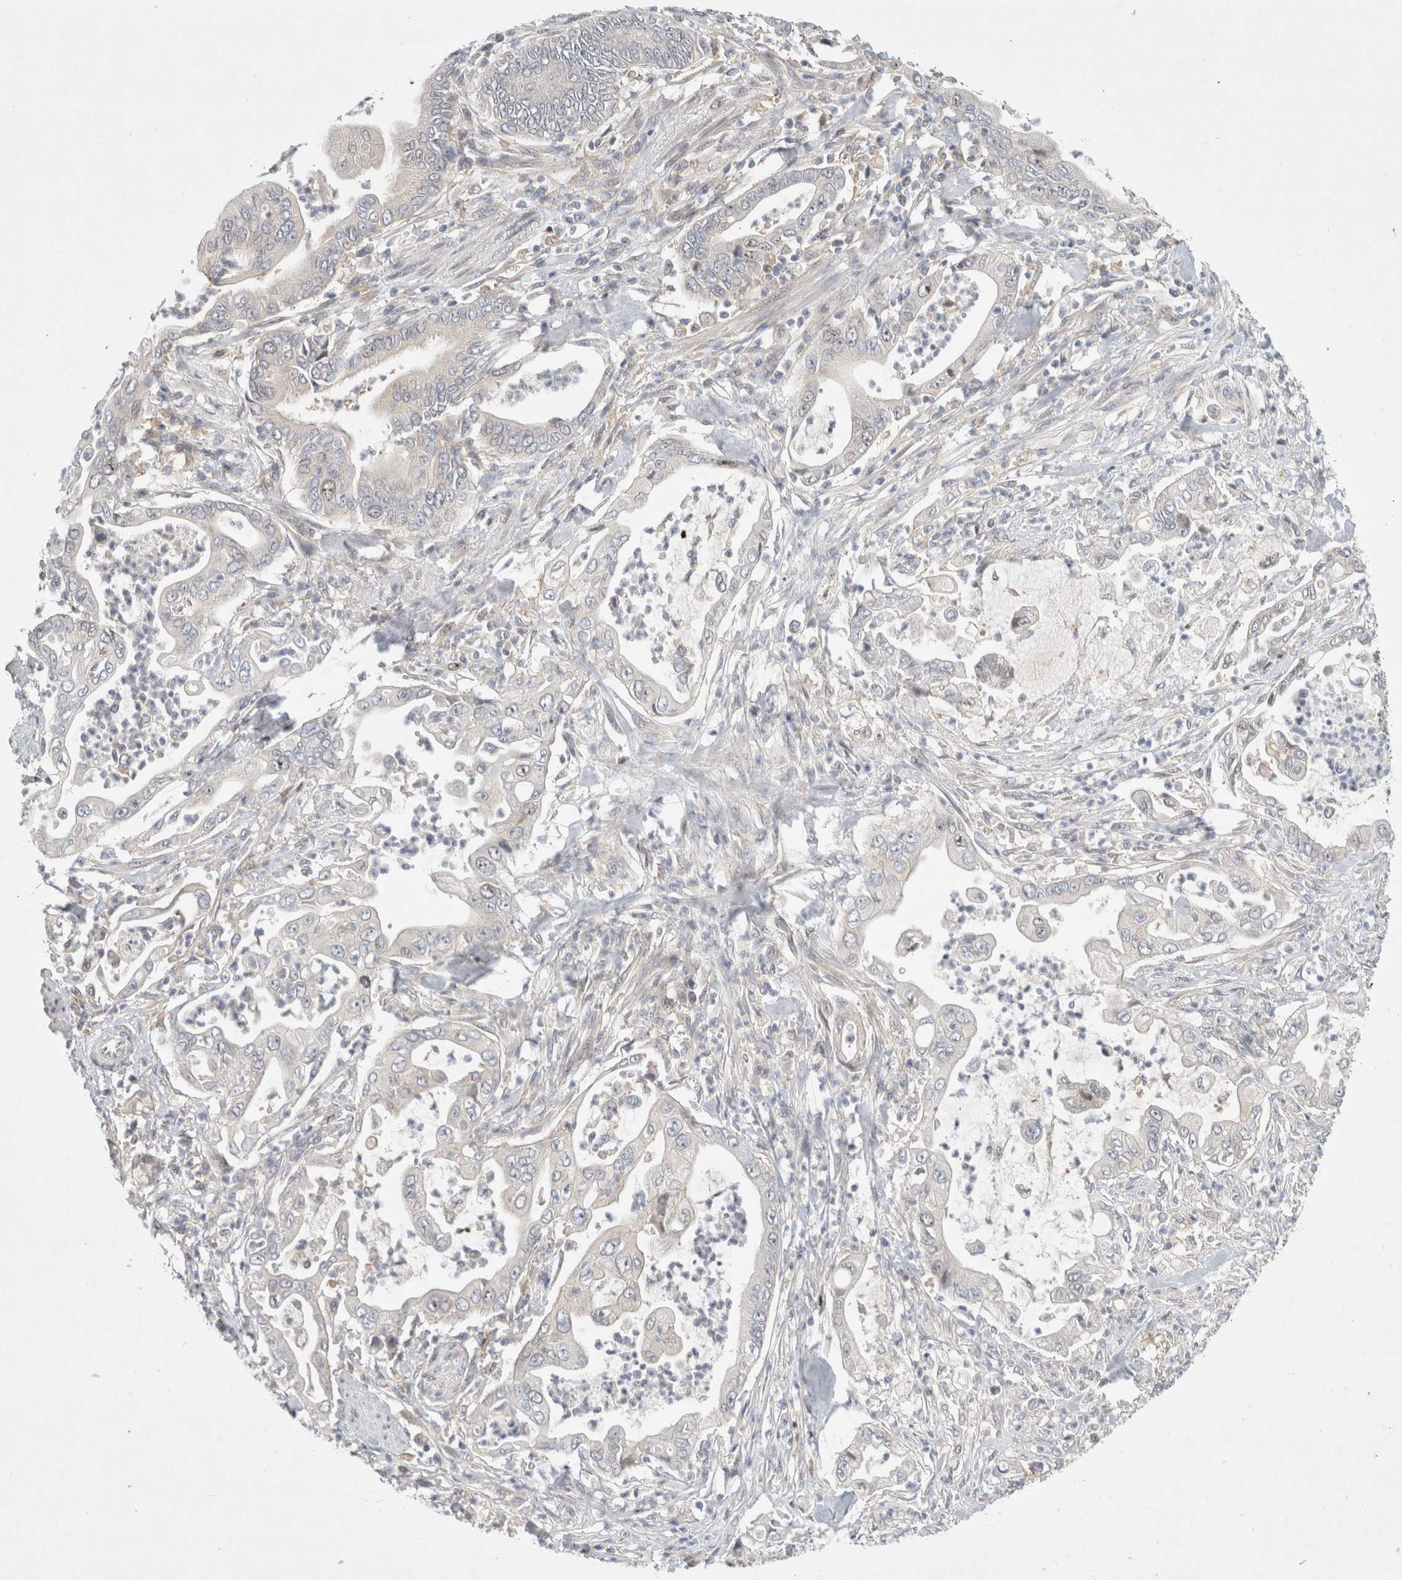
{"staining": {"intensity": "negative", "quantity": "none", "location": "none"}, "tissue": "pancreatic cancer", "cell_type": "Tumor cells", "image_type": "cancer", "snomed": [{"axis": "morphology", "description": "Adenocarcinoma, NOS"}, {"axis": "topography", "description": "Pancreas"}], "caption": "Pancreatic cancer was stained to show a protein in brown. There is no significant positivity in tumor cells. (DAB (3,3'-diaminobenzidine) immunohistochemistry (IHC), high magnification).", "gene": "CDCA7L", "patient": {"sex": "male", "age": 78}}